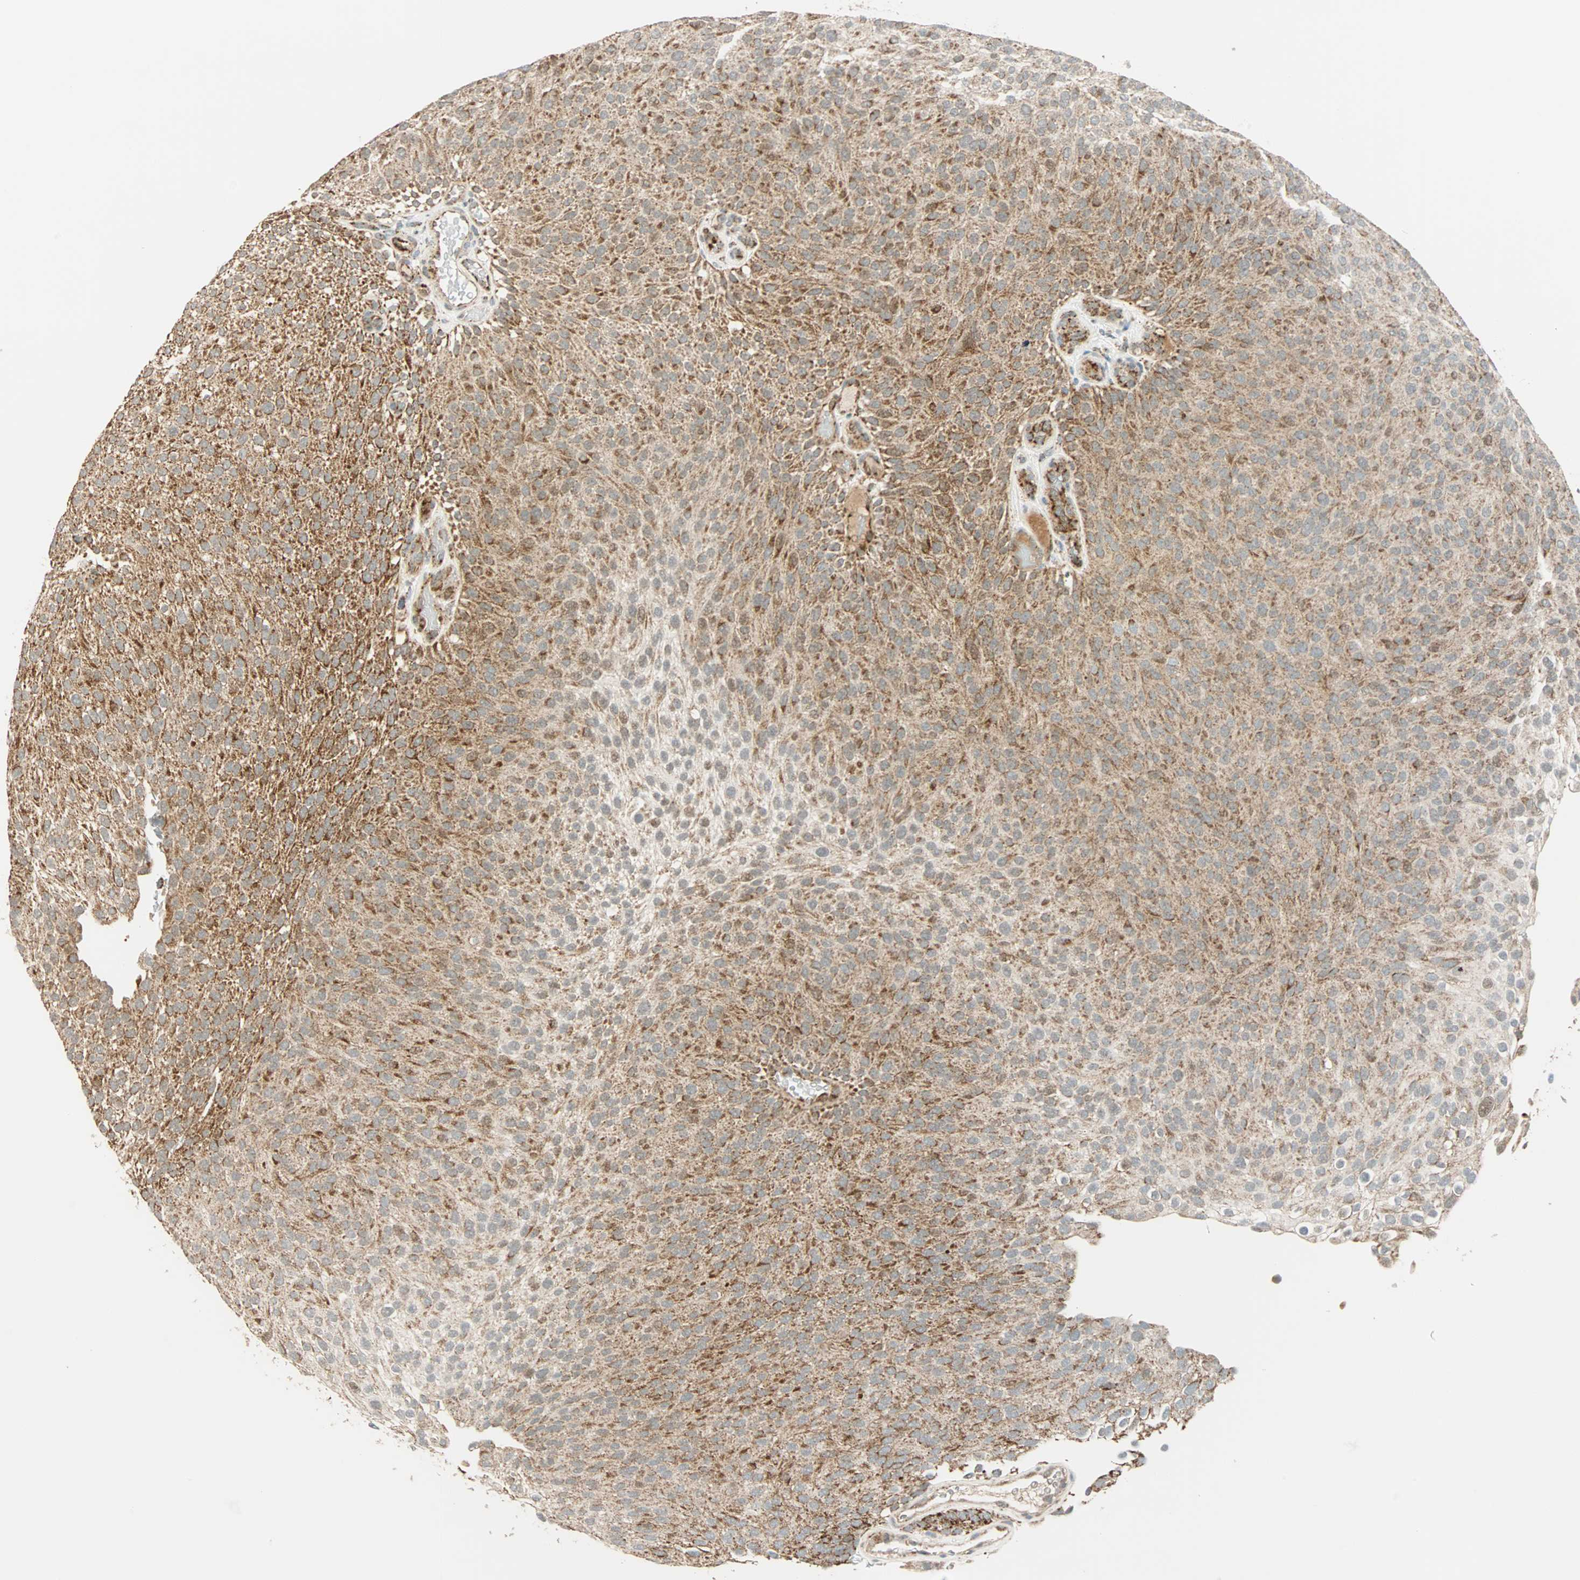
{"staining": {"intensity": "moderate", "quantity": ">75%", "location": "cytoplasmic/membranous,nuclear"}, "tissue": "urothelial cancer", "cell_type": "Tumor cells", "image_type": "cancer", "snomed": [{"axis": "morphology", "description": "Urothelial carcinoma, Low grade"}, {"axis": "topography", "description": "Urinary bladder"}], "caption": "Protein staining of urothelial cancer tissue exhibits moderate cytoplasmic/membranous and nuclear expression in about >75% of tumor cells.", "gene": "SPRY4", "patient": {"sex": "male", "age": 78}}